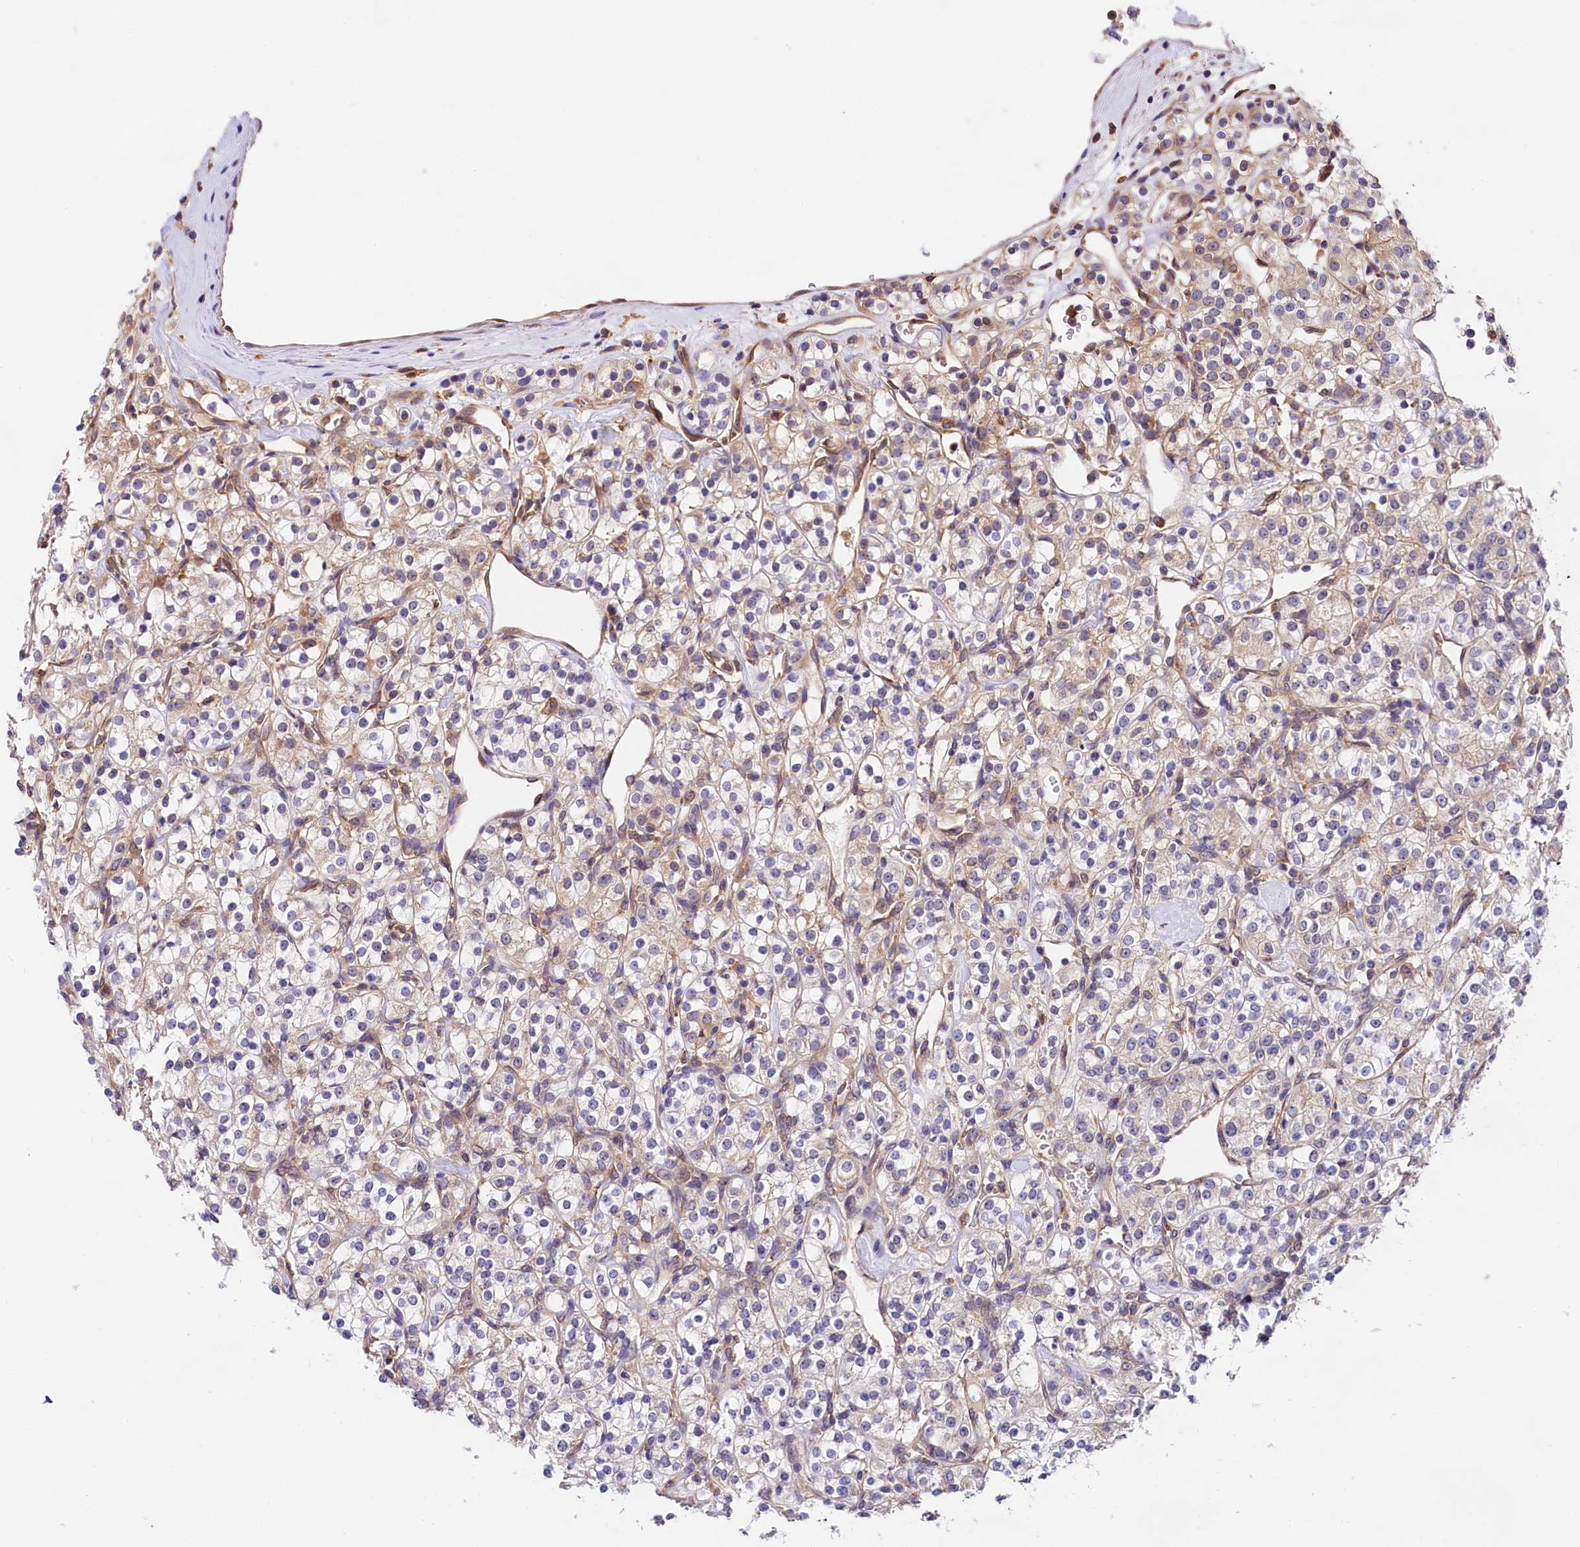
{"staining": {"intensity": "negative", "quantity": "none", "location": "none"}, "tissue": "renal cancer", "cell_type": "Tumor cells", "image_type": "cancer", "snomed": [{"axis": "morphology", "description": "Adenocarcinoma, NOS"}, {"axis": "topography", "description": "Kidney"}], "caption": "Human adenocarcinoma (renal) stained for a protein using immunohistochemistry shows no expression in tumor cells.", "gene": "OAS3", "patient": {"sex": "male", "age": 77}}